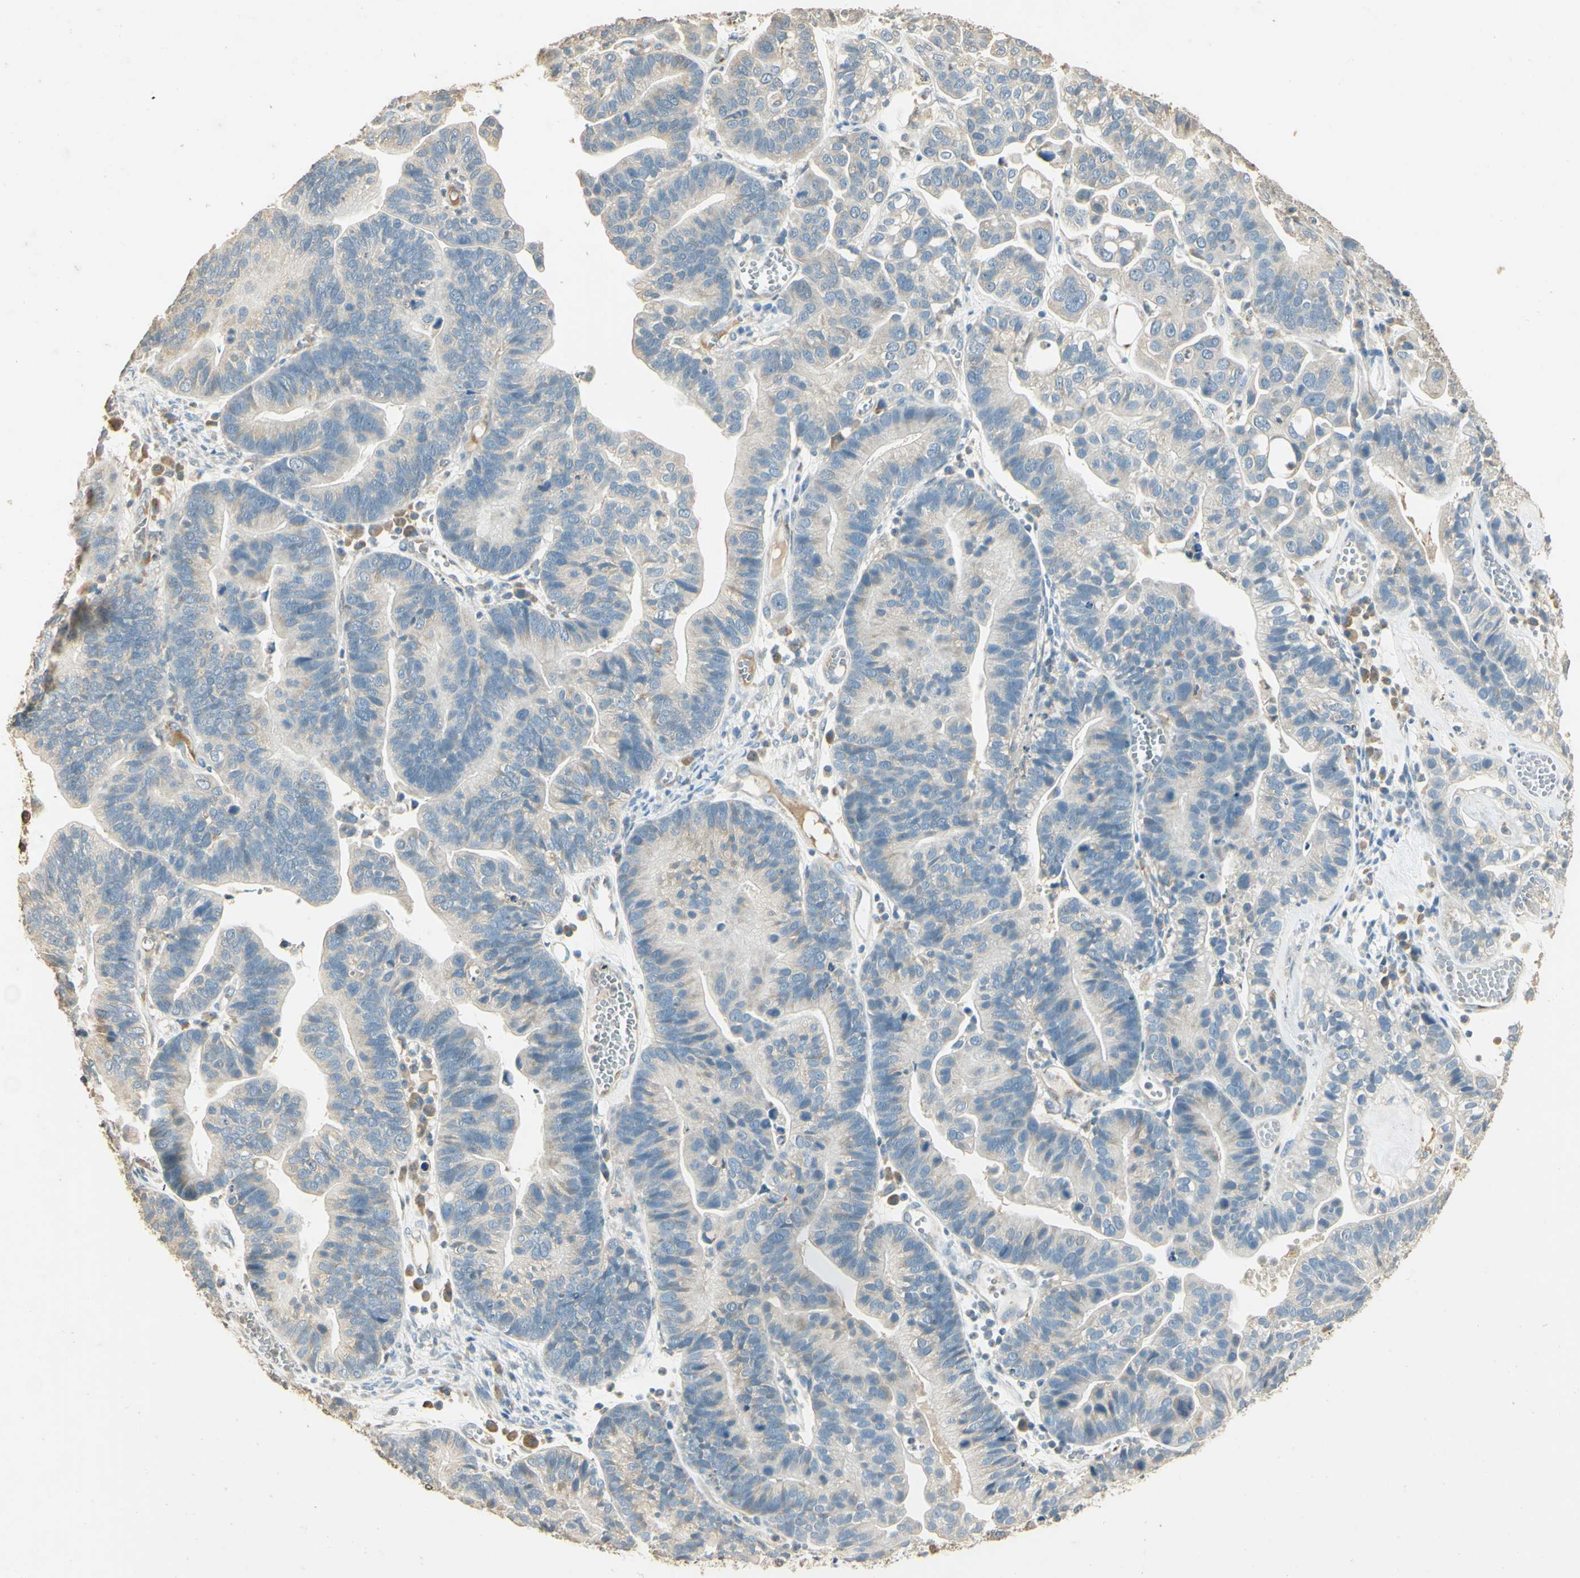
{"staining": {"intensity": "weak", "quantity": "25%-75%", "location": "cytoplasmic/membranous"}, "tissue": "ovarian cancer", "cell_type": "Tumor cells", "image_type": "cancer", "snomed": [{"axis": "morphology", "description": "Cystadenocarcinoma, serous, NOS"}, {"axis": "topography", "description": "Ovary"}], "caption": "Protein staining of ovarian cancer (serous cystadenocarcinoma) tissue demonstrates weak cytoplasmic/membranous staining in approximately 25%-75% of tumor cells.", "gene": "UXS1", "patient": {"sex": "female", "age": 56}}